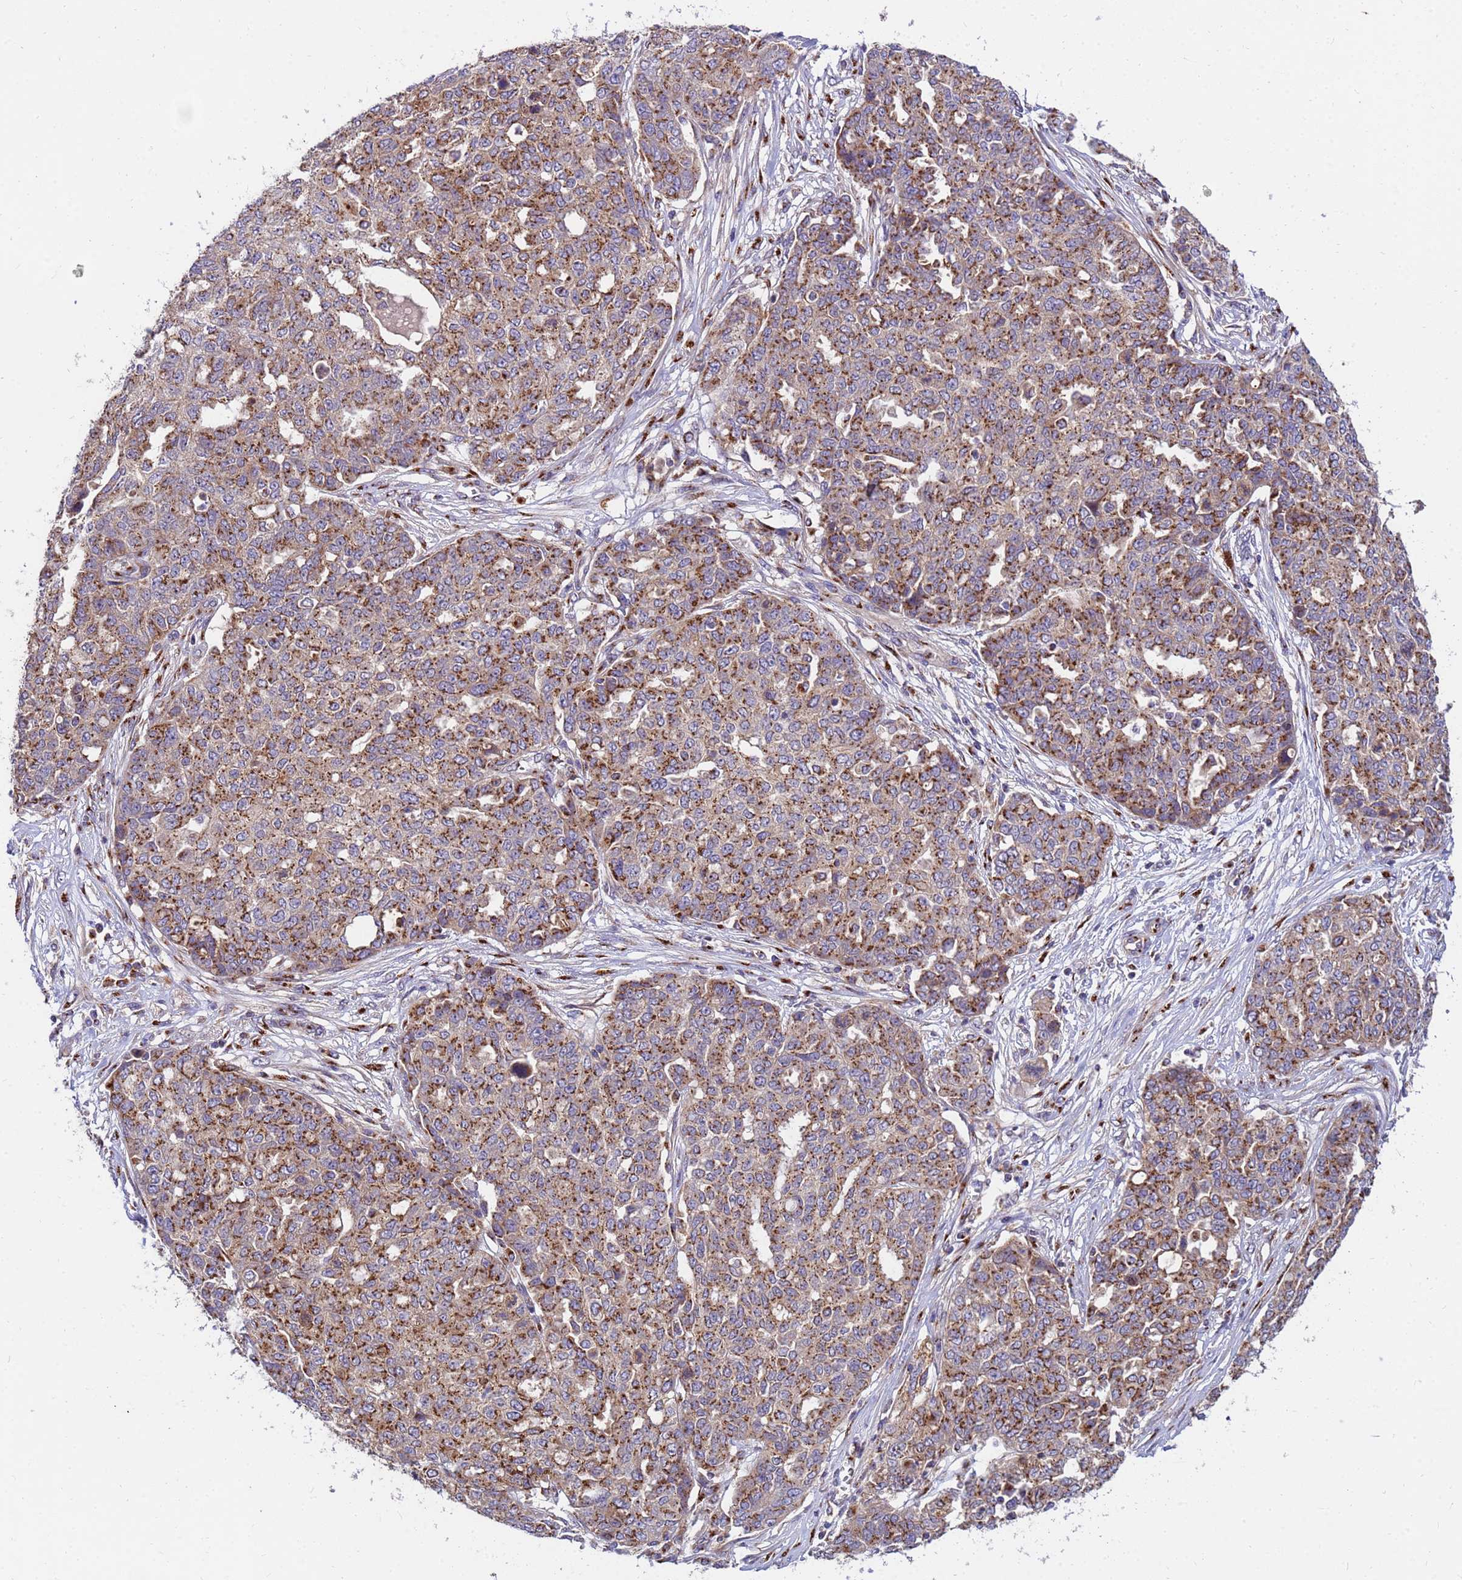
{"staining": {"intensity": "moderate", "quantity": ">75%", "location": "cytoplasmic/membranous"}, "tissue": "ovarian cancer", "cell_type": "Tumor cells", "image_type": "cancer", "snomed": [{"axis": "morphology", "description": "Cystadenocarcinoma, serous, NOS"}, {"axis": "topography", "description": "Soft tissue"}, {"axis": "topography", "description": "Ovary"}], "caption": "Human ovarian serous cystadenocarcinoma stained with a protein marker exhibits moderate staining in tumor cells.", "gene": "HPS3", "patient": {"sex": "female", "age": 57}}